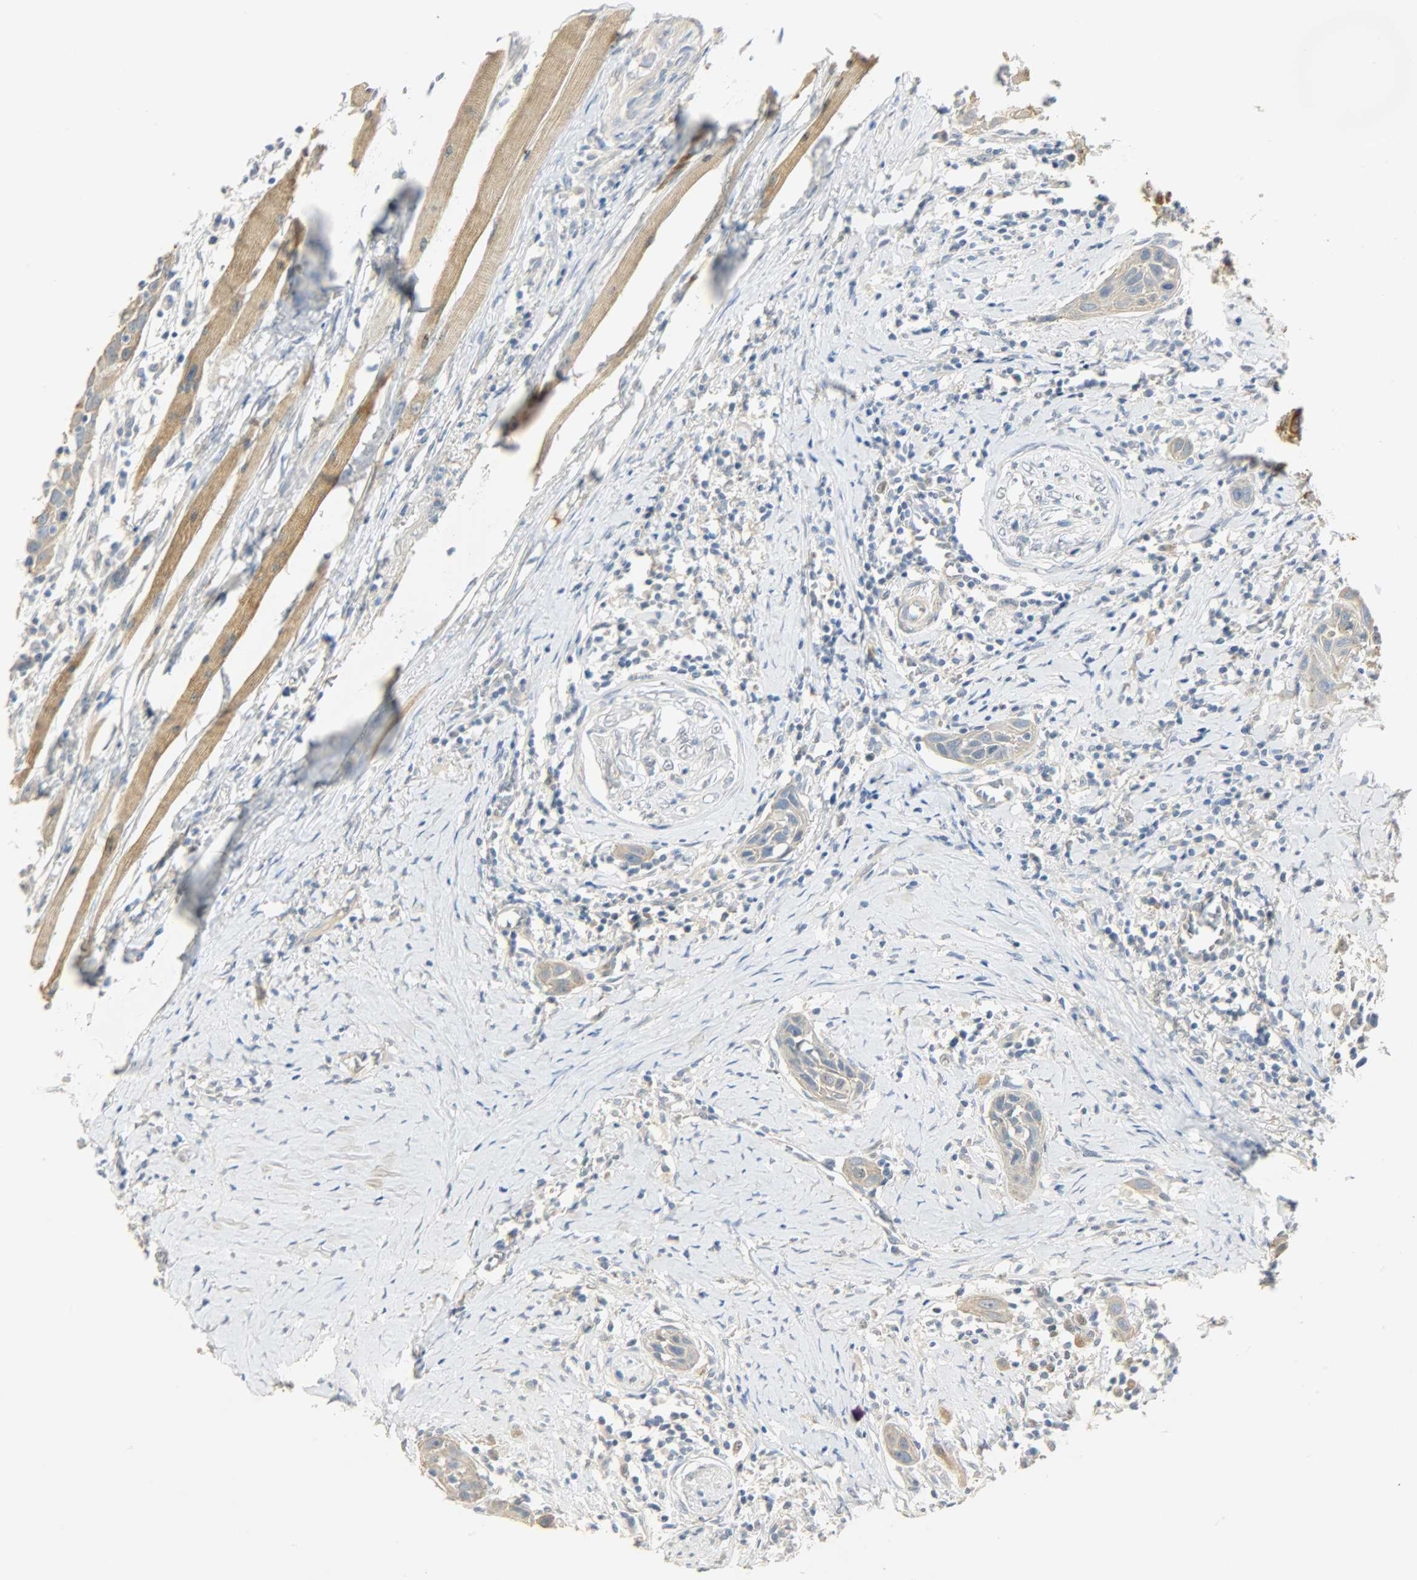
{"staining": {"intensity": "moderate", "quantity": ">75%", "location": "cytoplasmic/membranous"}, "tissue": "head and neck cancer", "cell_type": "Tumor cells", "image_type": "cancer", "snomed": [{"axis": "morphology", "description": "Normal tissue, NOS"}, {"axis": "morphology", "description": "Squamous cell carcinoma, NOS"}, {"axis": "topography", "description": "Oral tissue"}, {"axis": "topography", "description": "Head-Neck"}], "caption": "This photomicrograph reveals IHC staining of squamous cell carcinoma (head and neck), with medium moderate cytoplasmic/membranous staining in about >75% of tumor cells.", "gene": "USP13", "patient": {"sex": "female", "age": 50}}